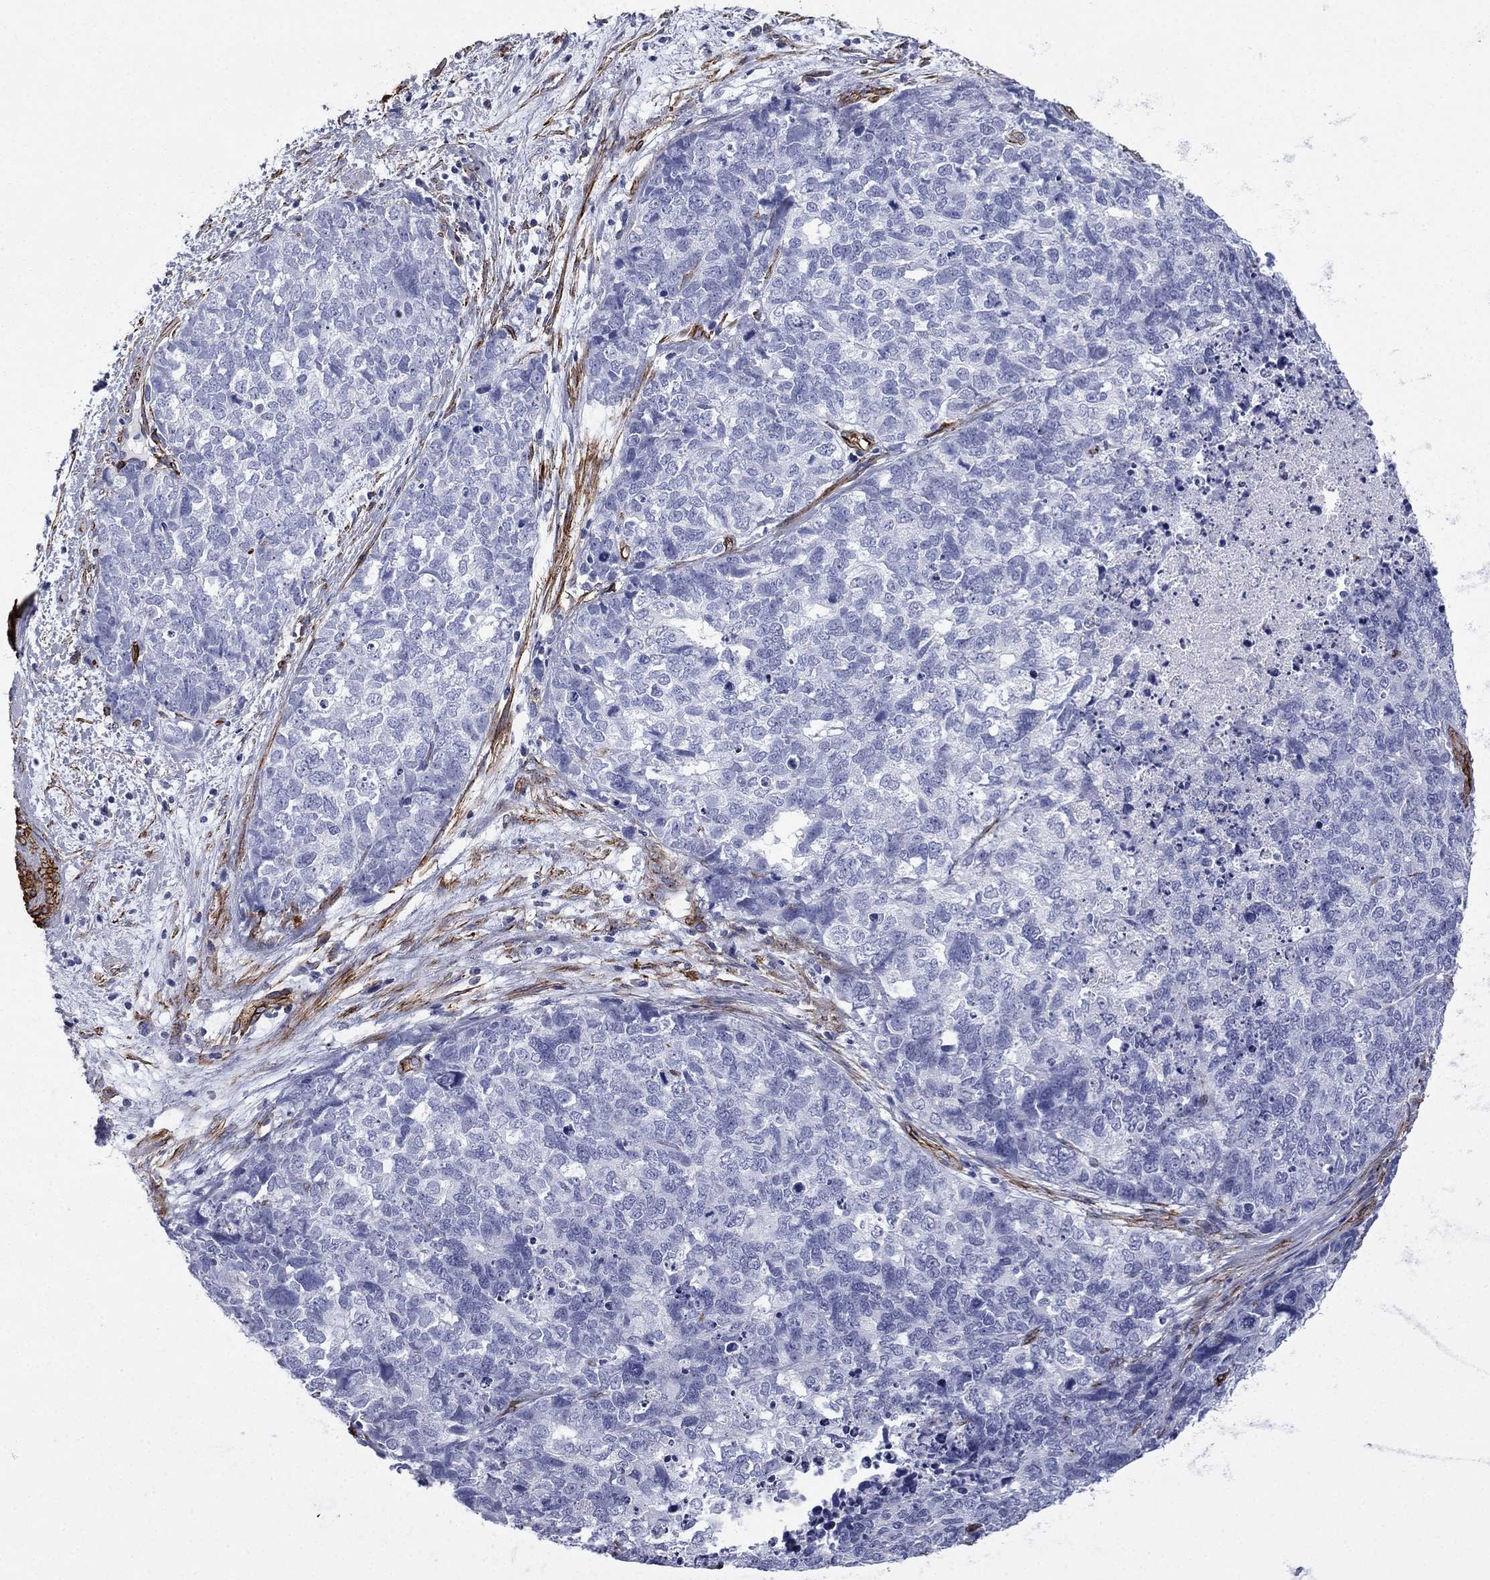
{"staining": {"intensity": "negative", "quantity": "none", "location": "none"}, "tissue": "cervical cancer", "cell_type": "Tumor cells", "image_type": "cancer", "snomed": [{"axis": "morphology", "description": "Squamous cell carcinoma, NOS"}, {"axis": "topography", "description": "Cervix"}], "caption": "Immunohistochemistry (IHC) of human cervical squamous cell carcinoma shows no positivity in tumor cells. (Immunohistochemistry, brightfield microscopy, high magnification).", "gene": "CAVIN3", "patient": {"sex": "female", "age": 63}}